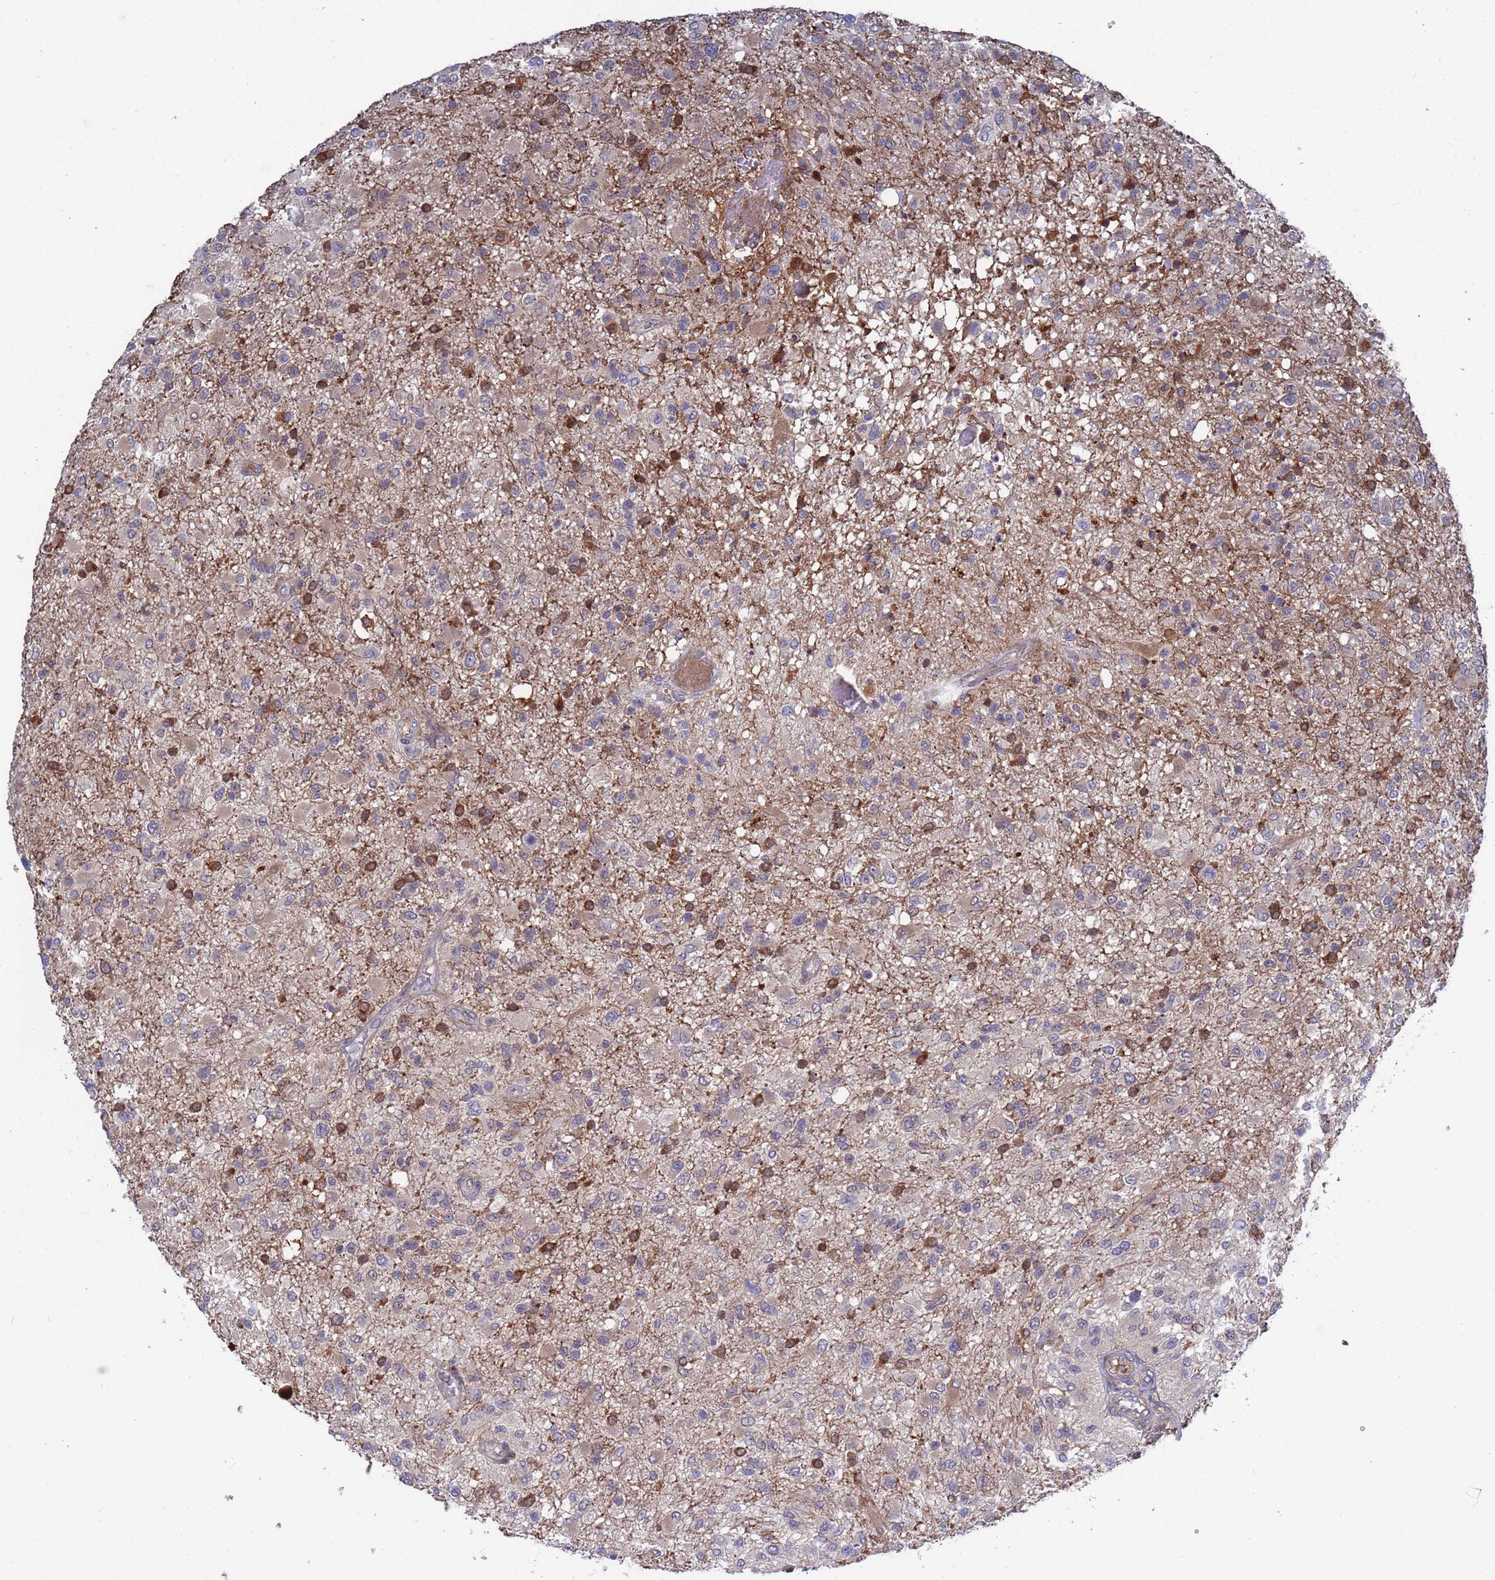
{"staining": {"intensity": "moderate", "quantity": "<25%", "location": "cytoplasmic/membranous,nuclear"}, "tissue": "glioma", "cell_type": "Tumor cells", "image_type": "cancer", "snomed": [{"axis": "morphology", "description": "Glioma, malignant, High grade"}, {"axis": "topography", "description": "Brain"}], "caption": "Protein expression analysis of glioma exhibits moderate cytoplasmic/membranous and nuclear expression in approximately <25% of tumor cells.", "gene": "TMBIM6", "patient": {"sex": "female", "age": 74}}